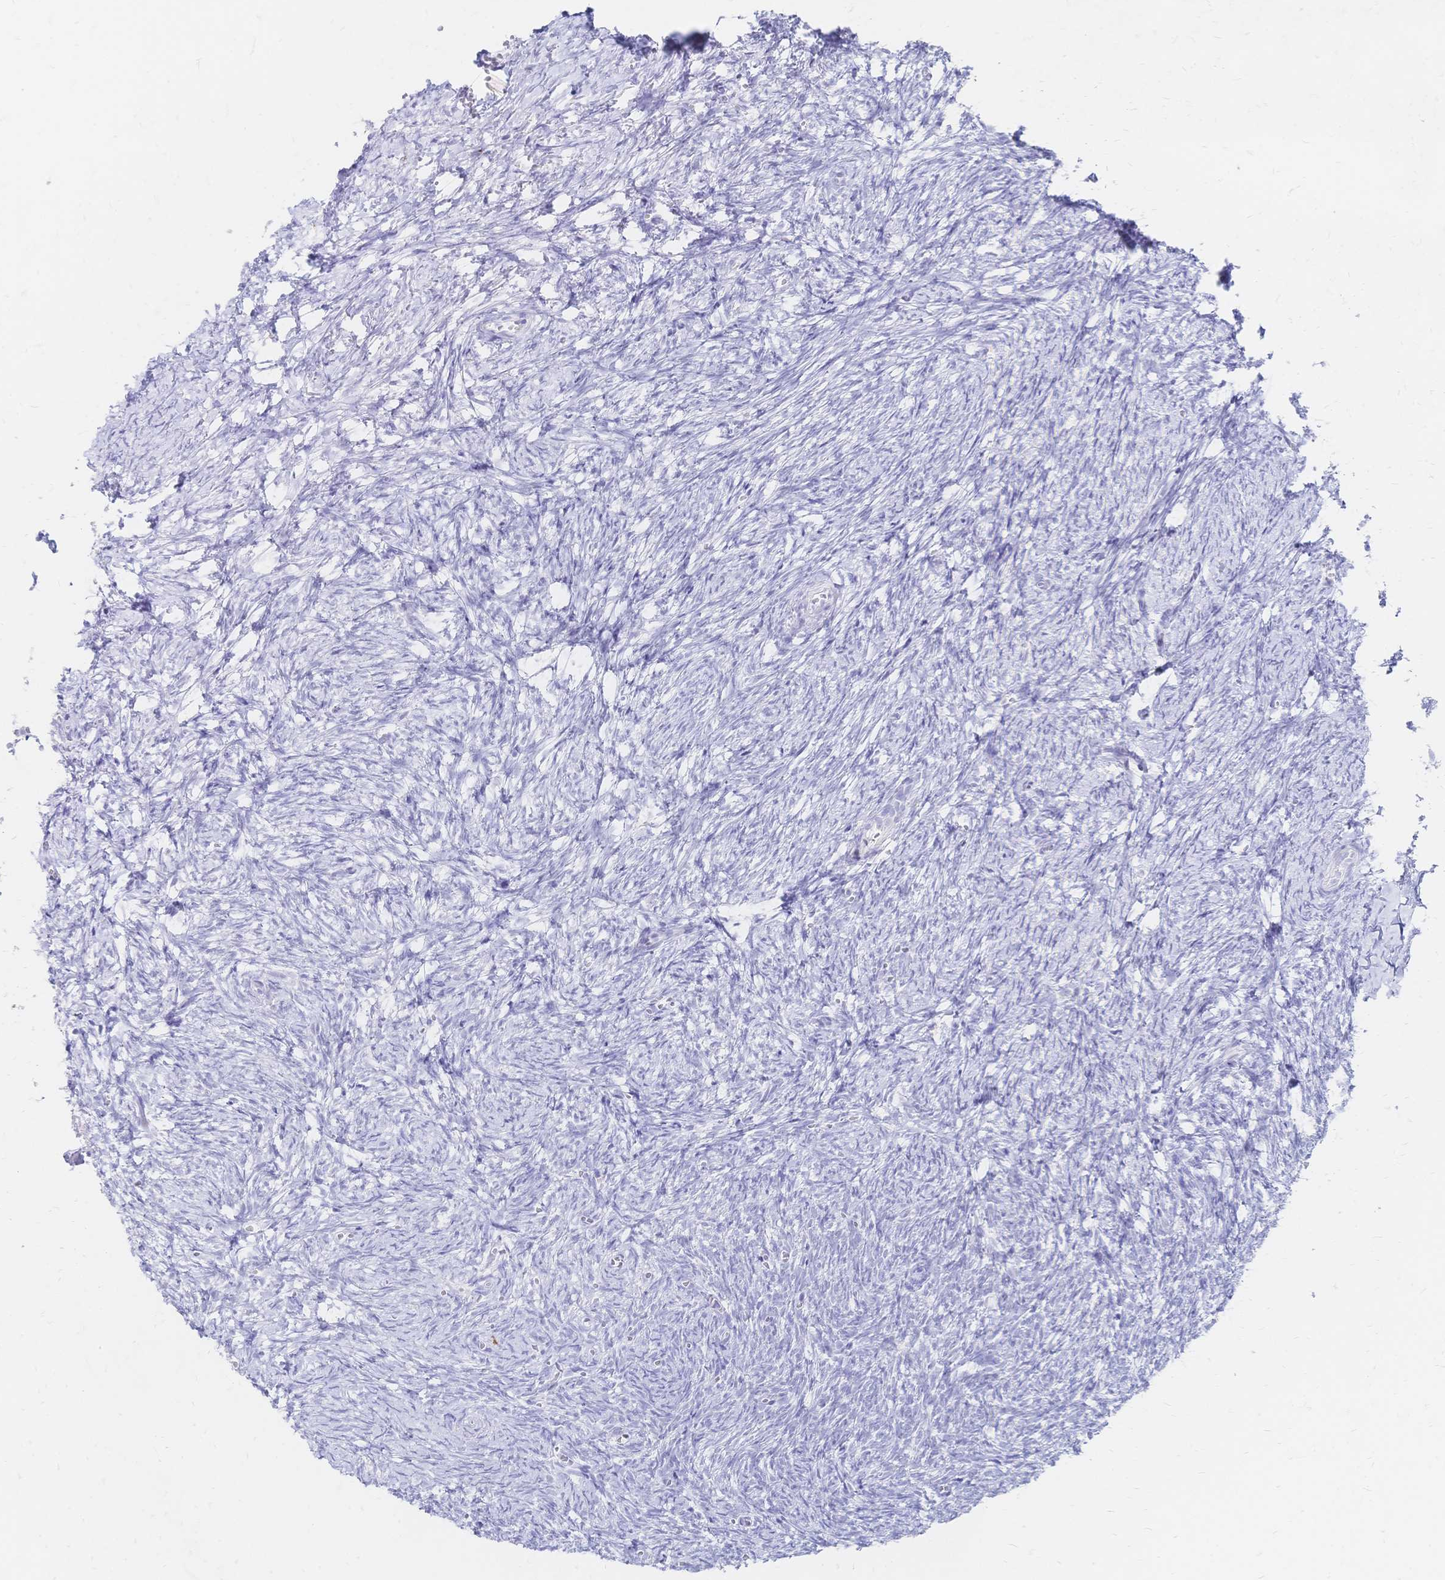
{"staining": {"intensity": "negative", "quantity": "none", "location": "none"}, "tissue": "ovary", "cell_type": "Follicle cells", "image_type": "normal", "snomed": [{"axis": "morphology", "description": "Normal tissue, NOS"}, {"axis": "topography", "description": "Ovary"}], "caption": "An immunohistochemistry image of benign ovary is shown. There is no staining in follicle cells of ovary. Nuclei are stained in blue.", "gene": "PSORS1C2", "patient": {"sex": "female", "age": 41}}